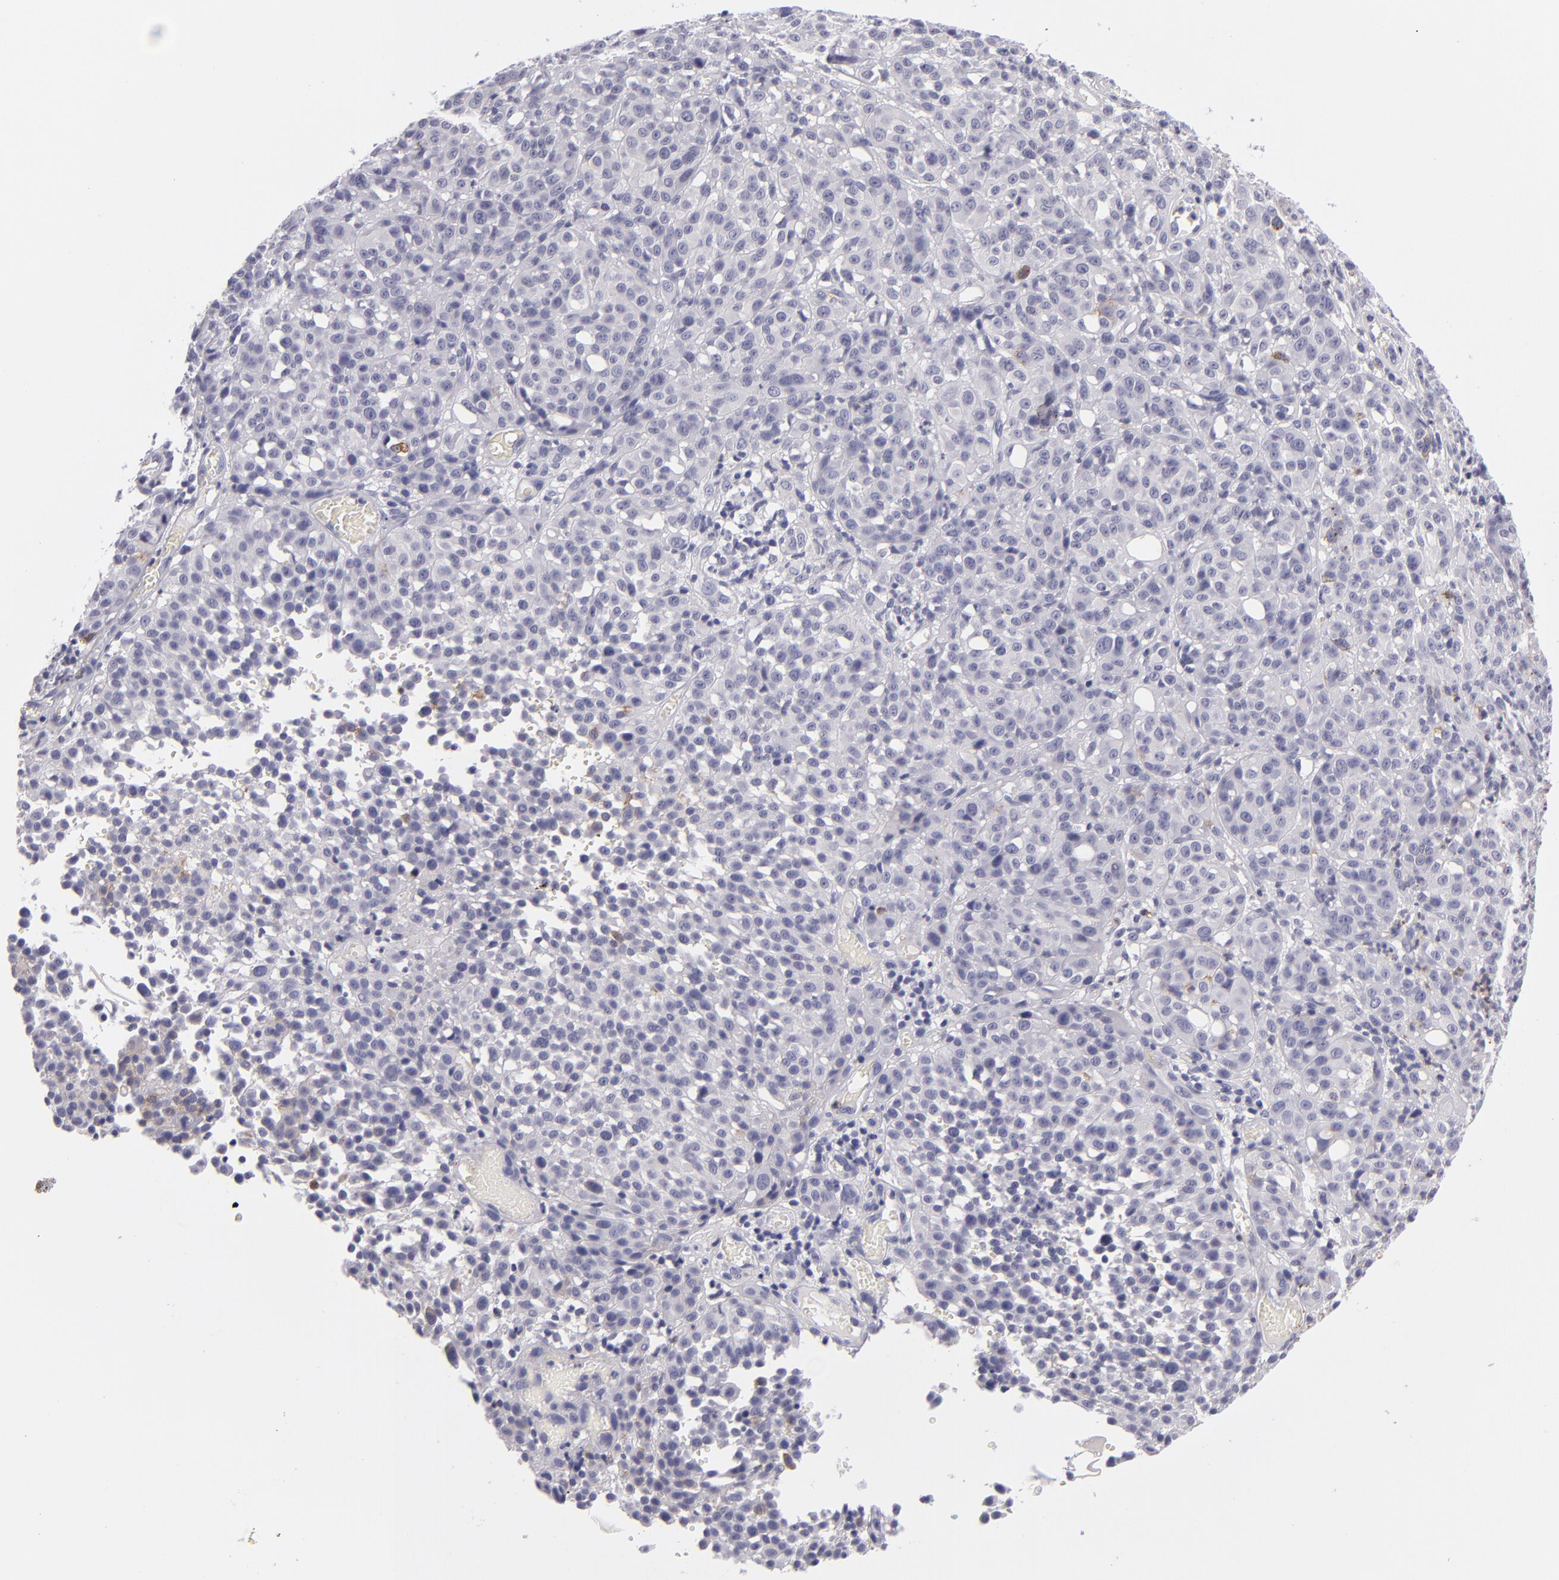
{"staining": {"intensity": "negative", "quantity": "none", "location": "none"}, "tissue": "melanoma", "cell_type": "Tumor cells", "image_type": "cancer", "snomed": [{"axis": "morphology", "description": "Malignant melanoma, NOS"}, {"axis": "topography", "description": "Skin"}], "caption": "Tumor cells show no significant protein positivity in melanoma.", "gene": "TNNC1", "patient": {"sex": "female", "age": 49}}